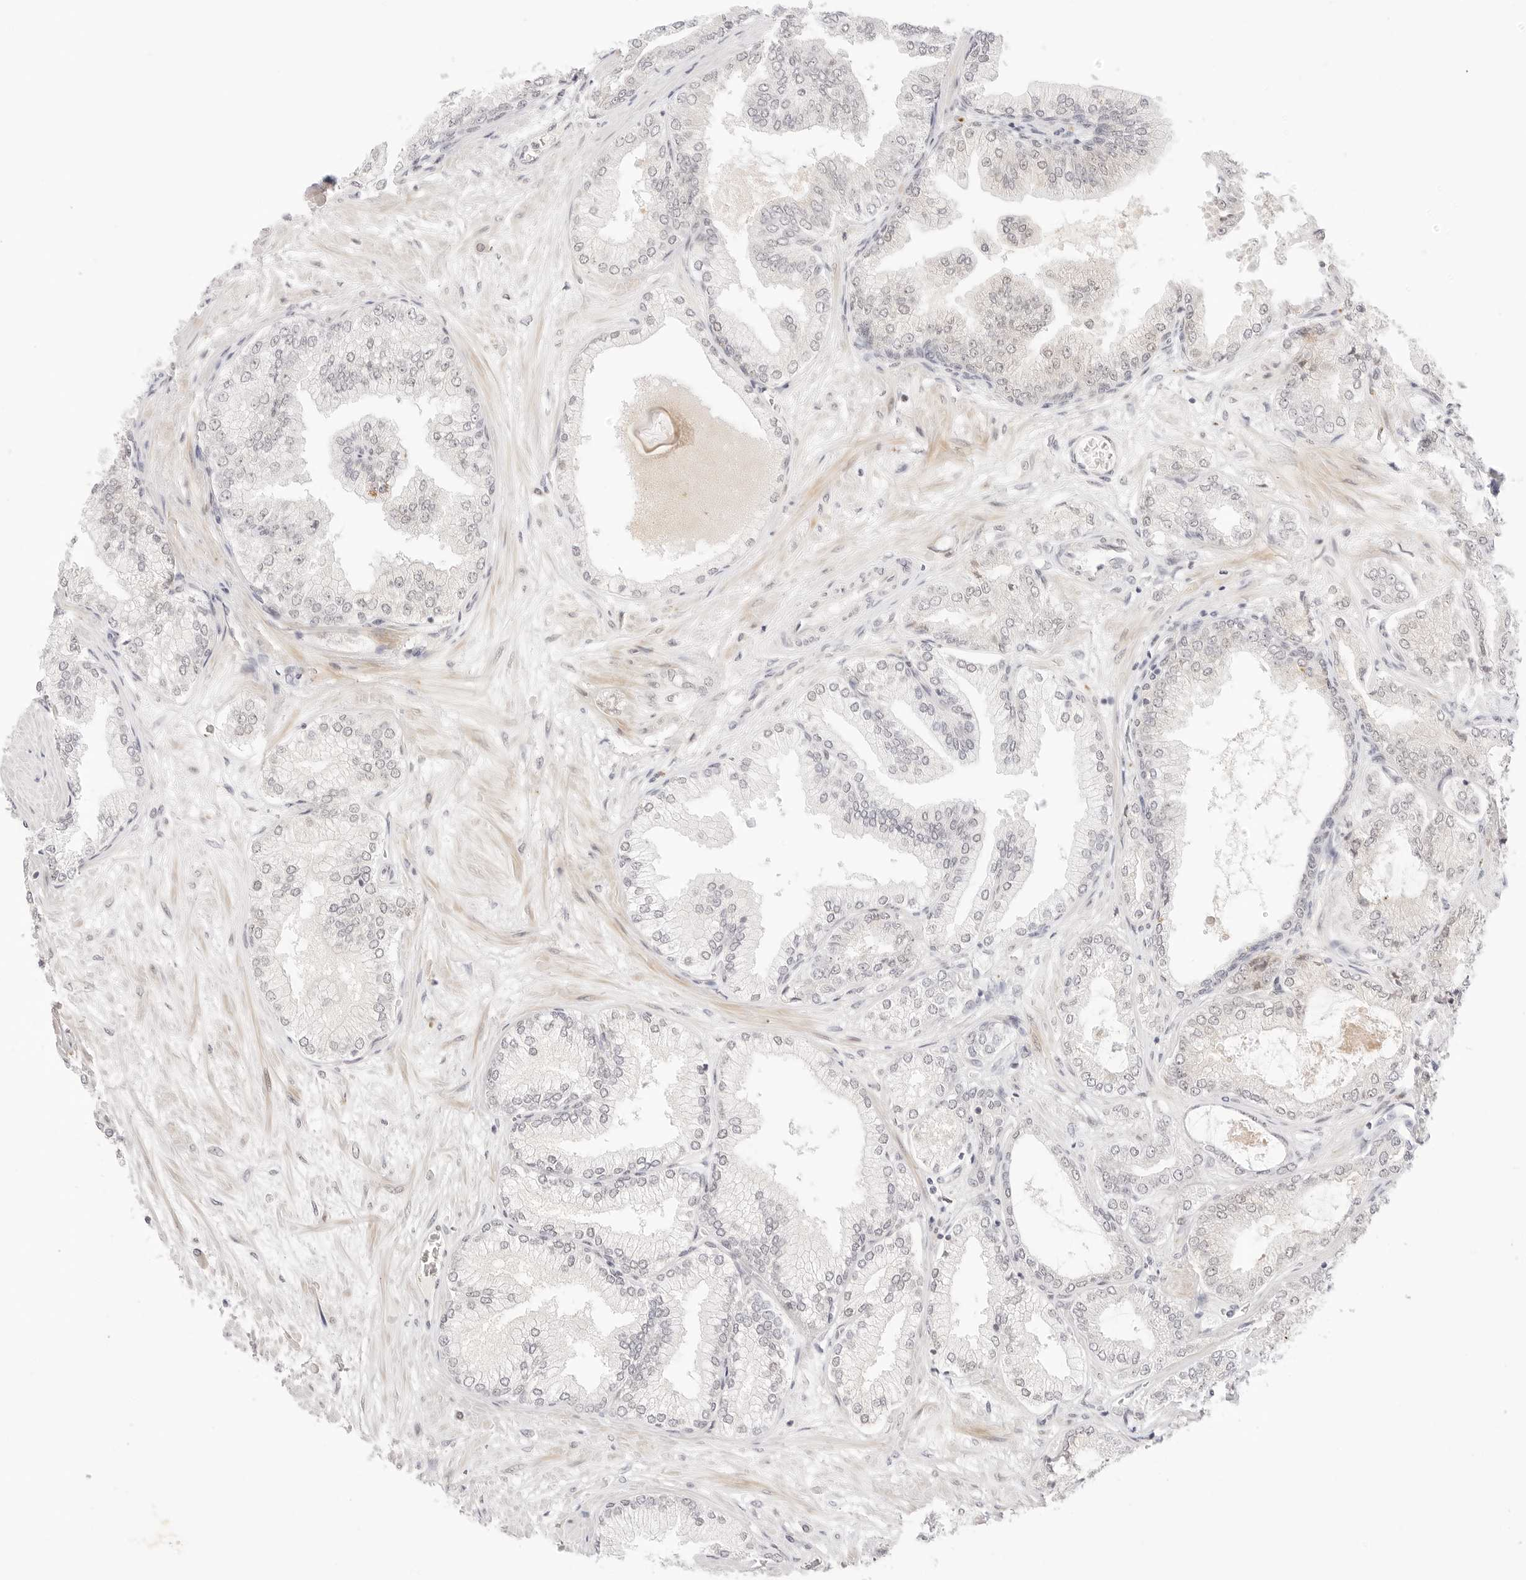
{"staining": {"intensity": "negative", "quantity": "none", "location": "none"}, "tissue": "prostate cancer", "cell_type": "Tumor cells", "image_type": "cancer", "snomed": [{"axis": "morphology", "description": "Adenocarcinoma, Low grade"}, {"axis": "topography", "description": "Prostate"}], "caption": "IHC micrograph of neoplastic tissue: human prostate cancer stained with DAB (3,3'-diaminobenzidine) exhibits no significant protein positivity in tumor cells. The staining was performed using DAB to visualize the protein expression in brown, while the nuclei were stained in blue with hematoxylin (Magnification: 20x).", "gene": "XKR4", "patient": {"sex": "male", "age": 63}}